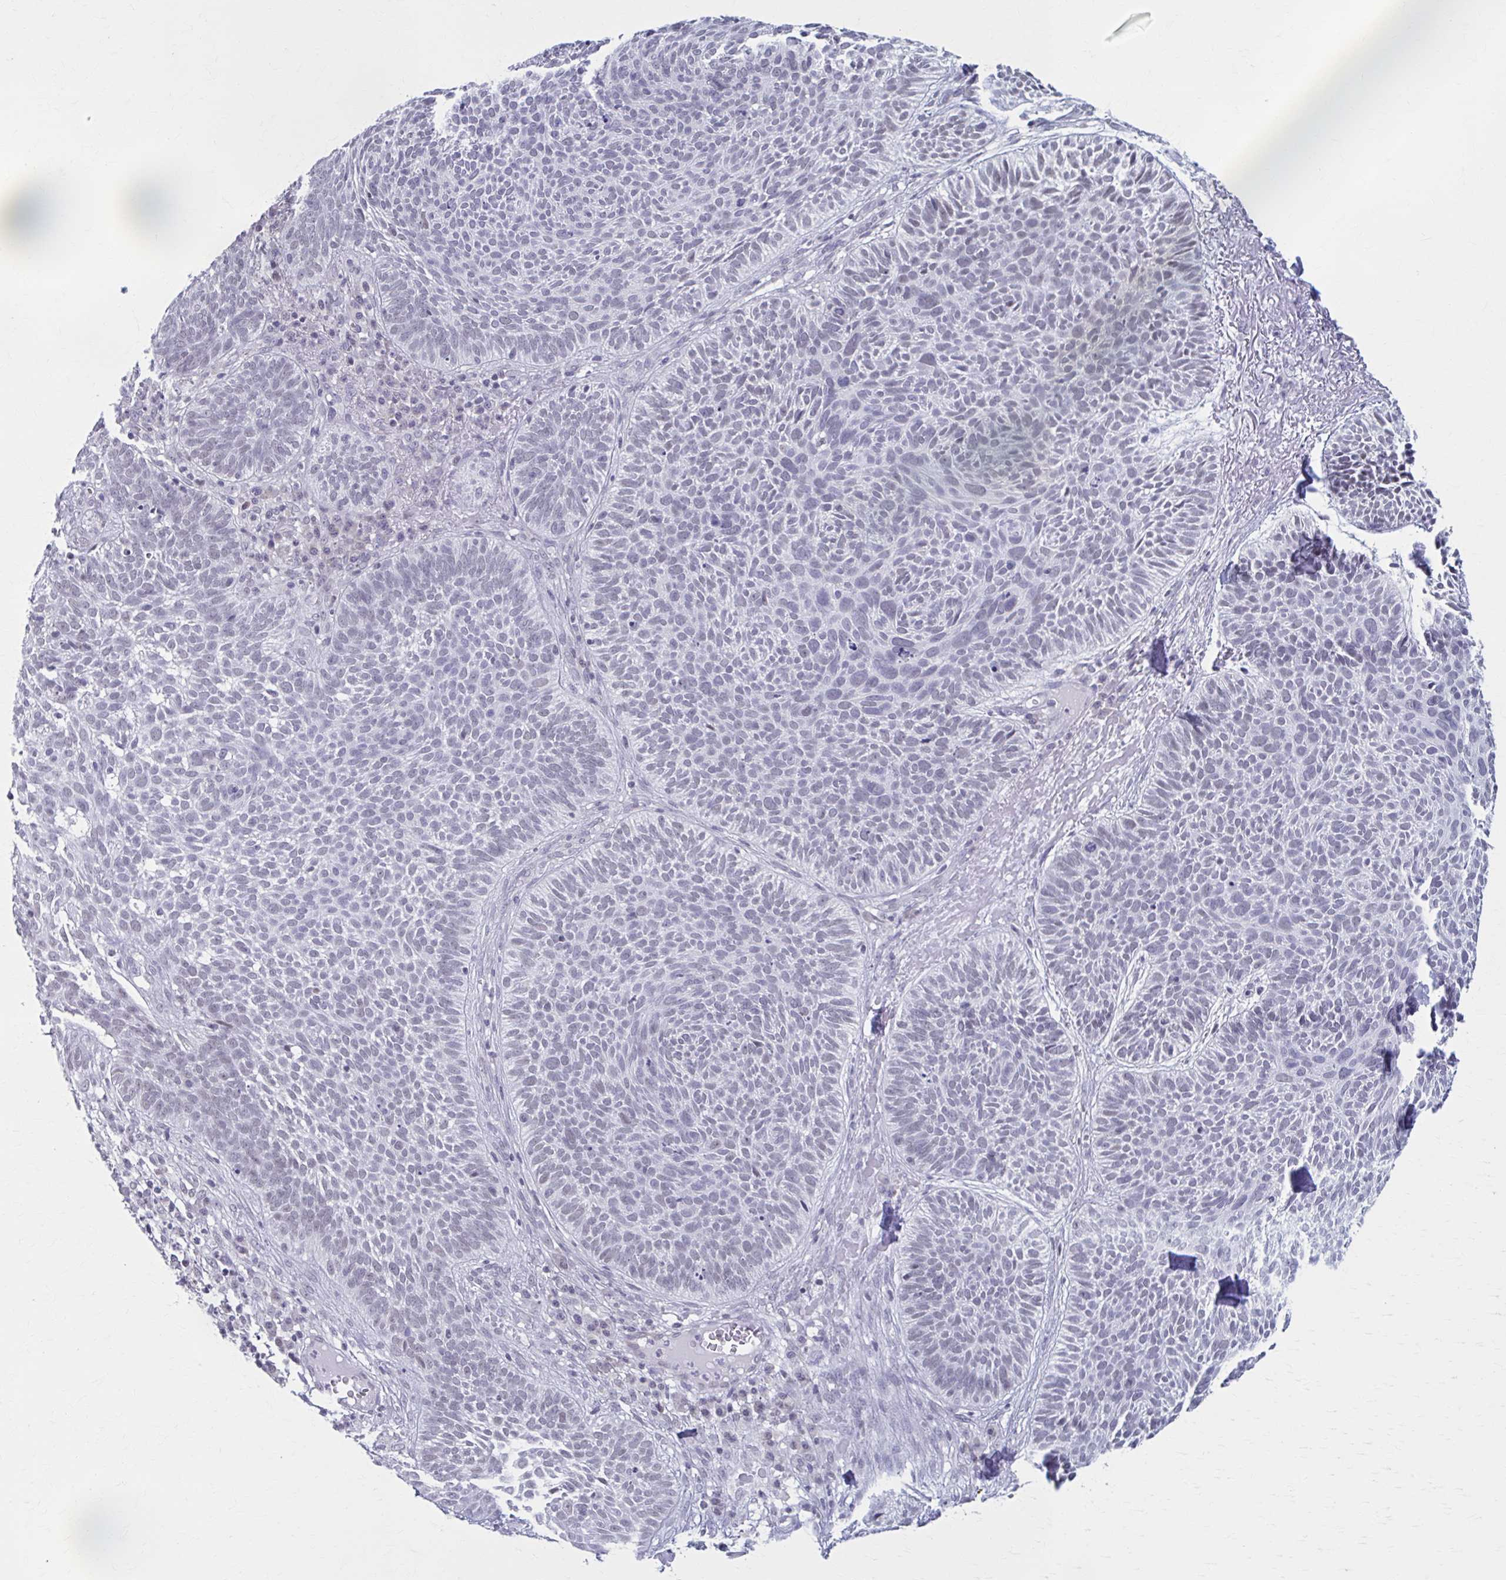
{"staining": {"intensity": "weak", "quantity": "<25%", "location": "nuclear"}, "tissue": "skin cancer", "cell_type": "Tumor cells", "image_type": "cancer", "snomed": [{"axis": "morphology", "description": "Basal cell carcinoma"}, {"axis": "topography", "description": "Skin"}, {"axis": "topography", "description": "Skin of face"}], "caption": "There is no significant staining in tumor cells of skin basal cell carcinoma.", "gene": "CCDC105", "patient": {"sex": "female", "age": 82}}